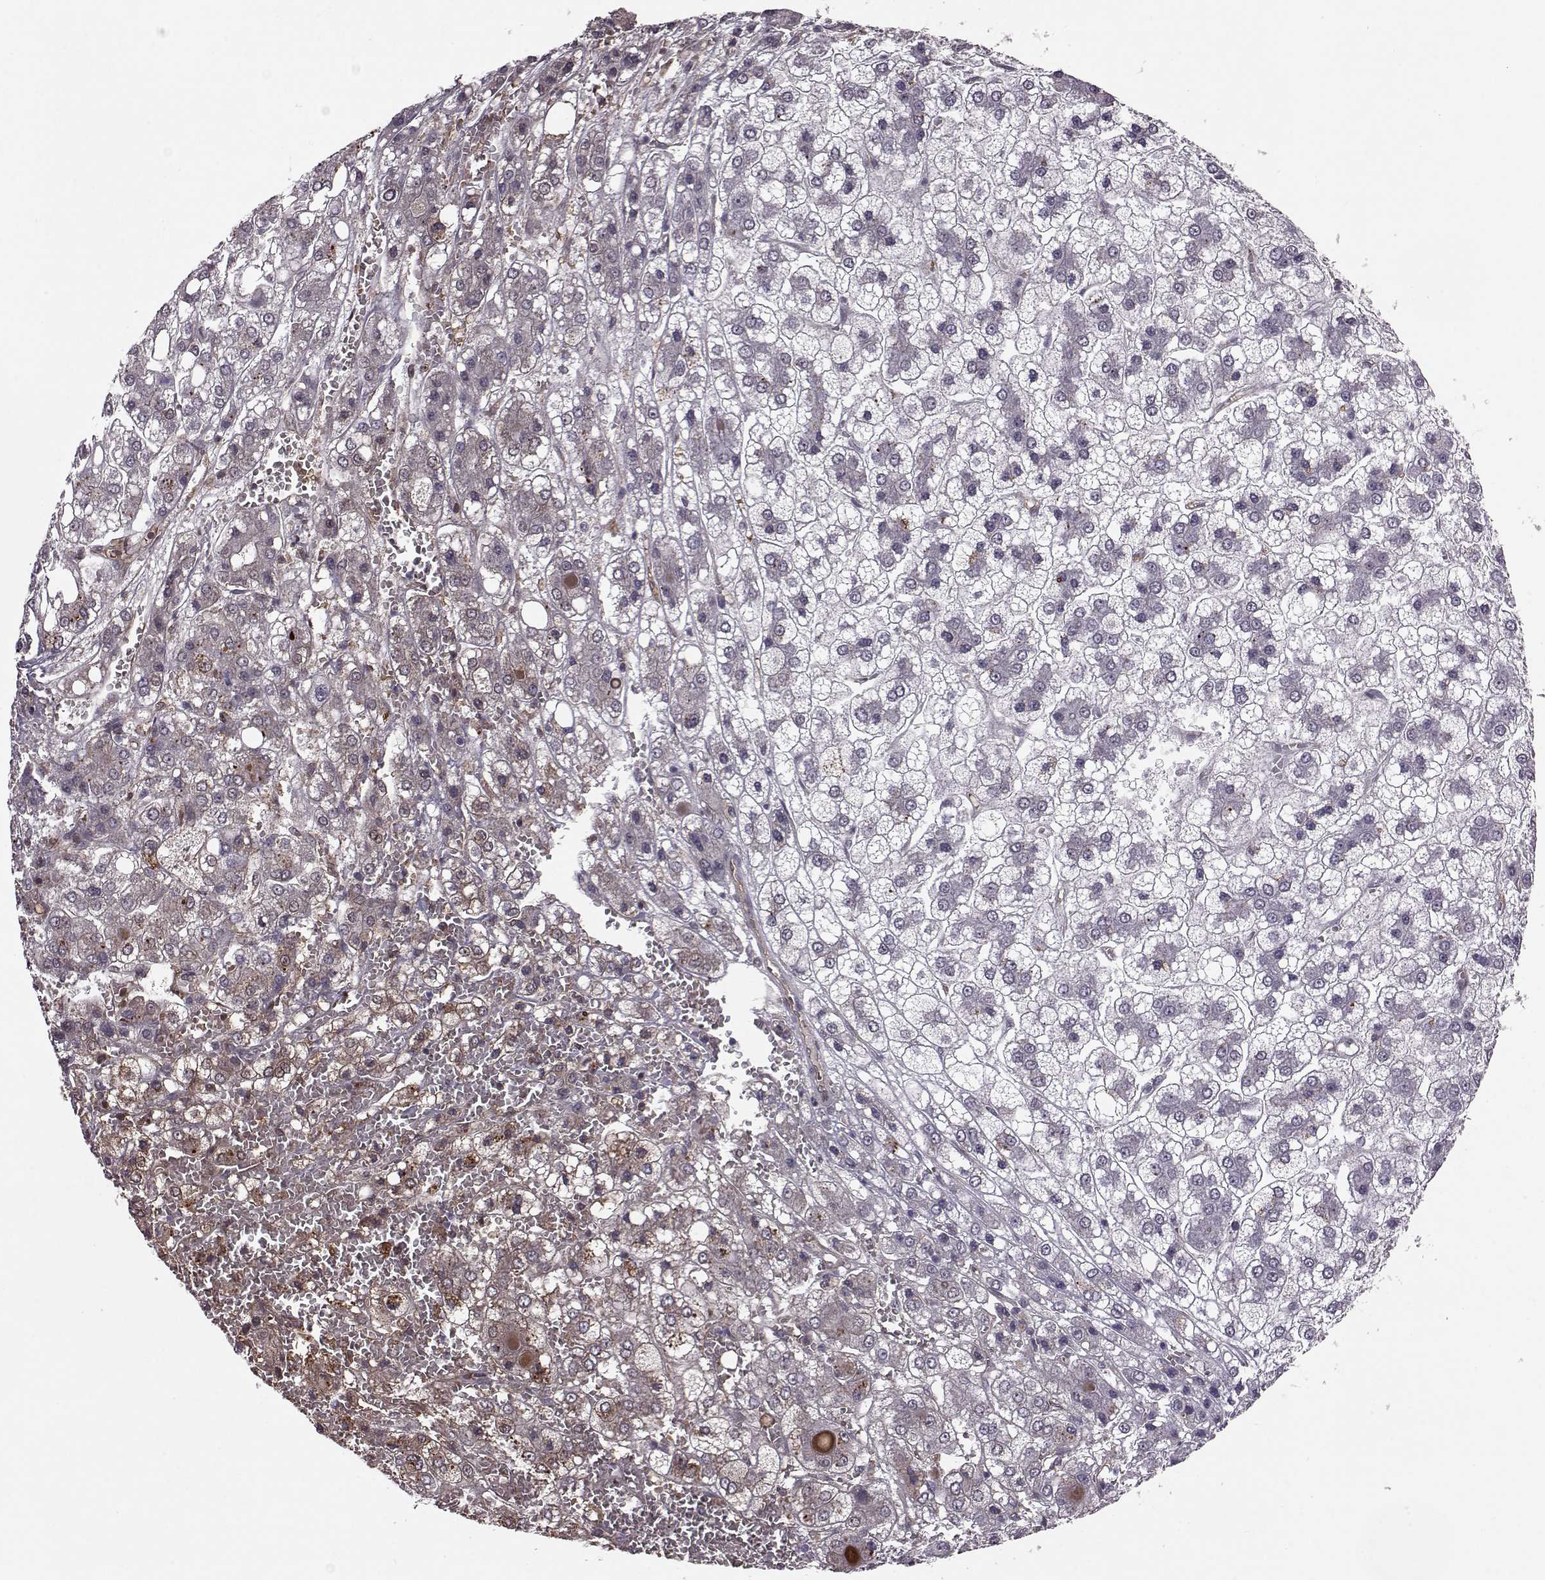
{"staining": {"intensity": "negative", "quantity": "none", "location": "none"}, "tissue": "liver cancer", "cell_type": "Tumor cells", "image_type": "cancer", "snomed": [{"axis": "morphology", "description": "Carcinoma, Hepatocellular, NOS"}, {"axis": "topography", "description": "Liver"}], "caption": "The immunohistochemistry (IHC) micrograph has no significant positivity in tumor cells of liver hepatocellular carcinoma tissue. (DAB immunohistochemistry (IHC) with hematoxylin counter stain).", "gene": "PROP1", "patient": {"sex": "male", "age": 73}}